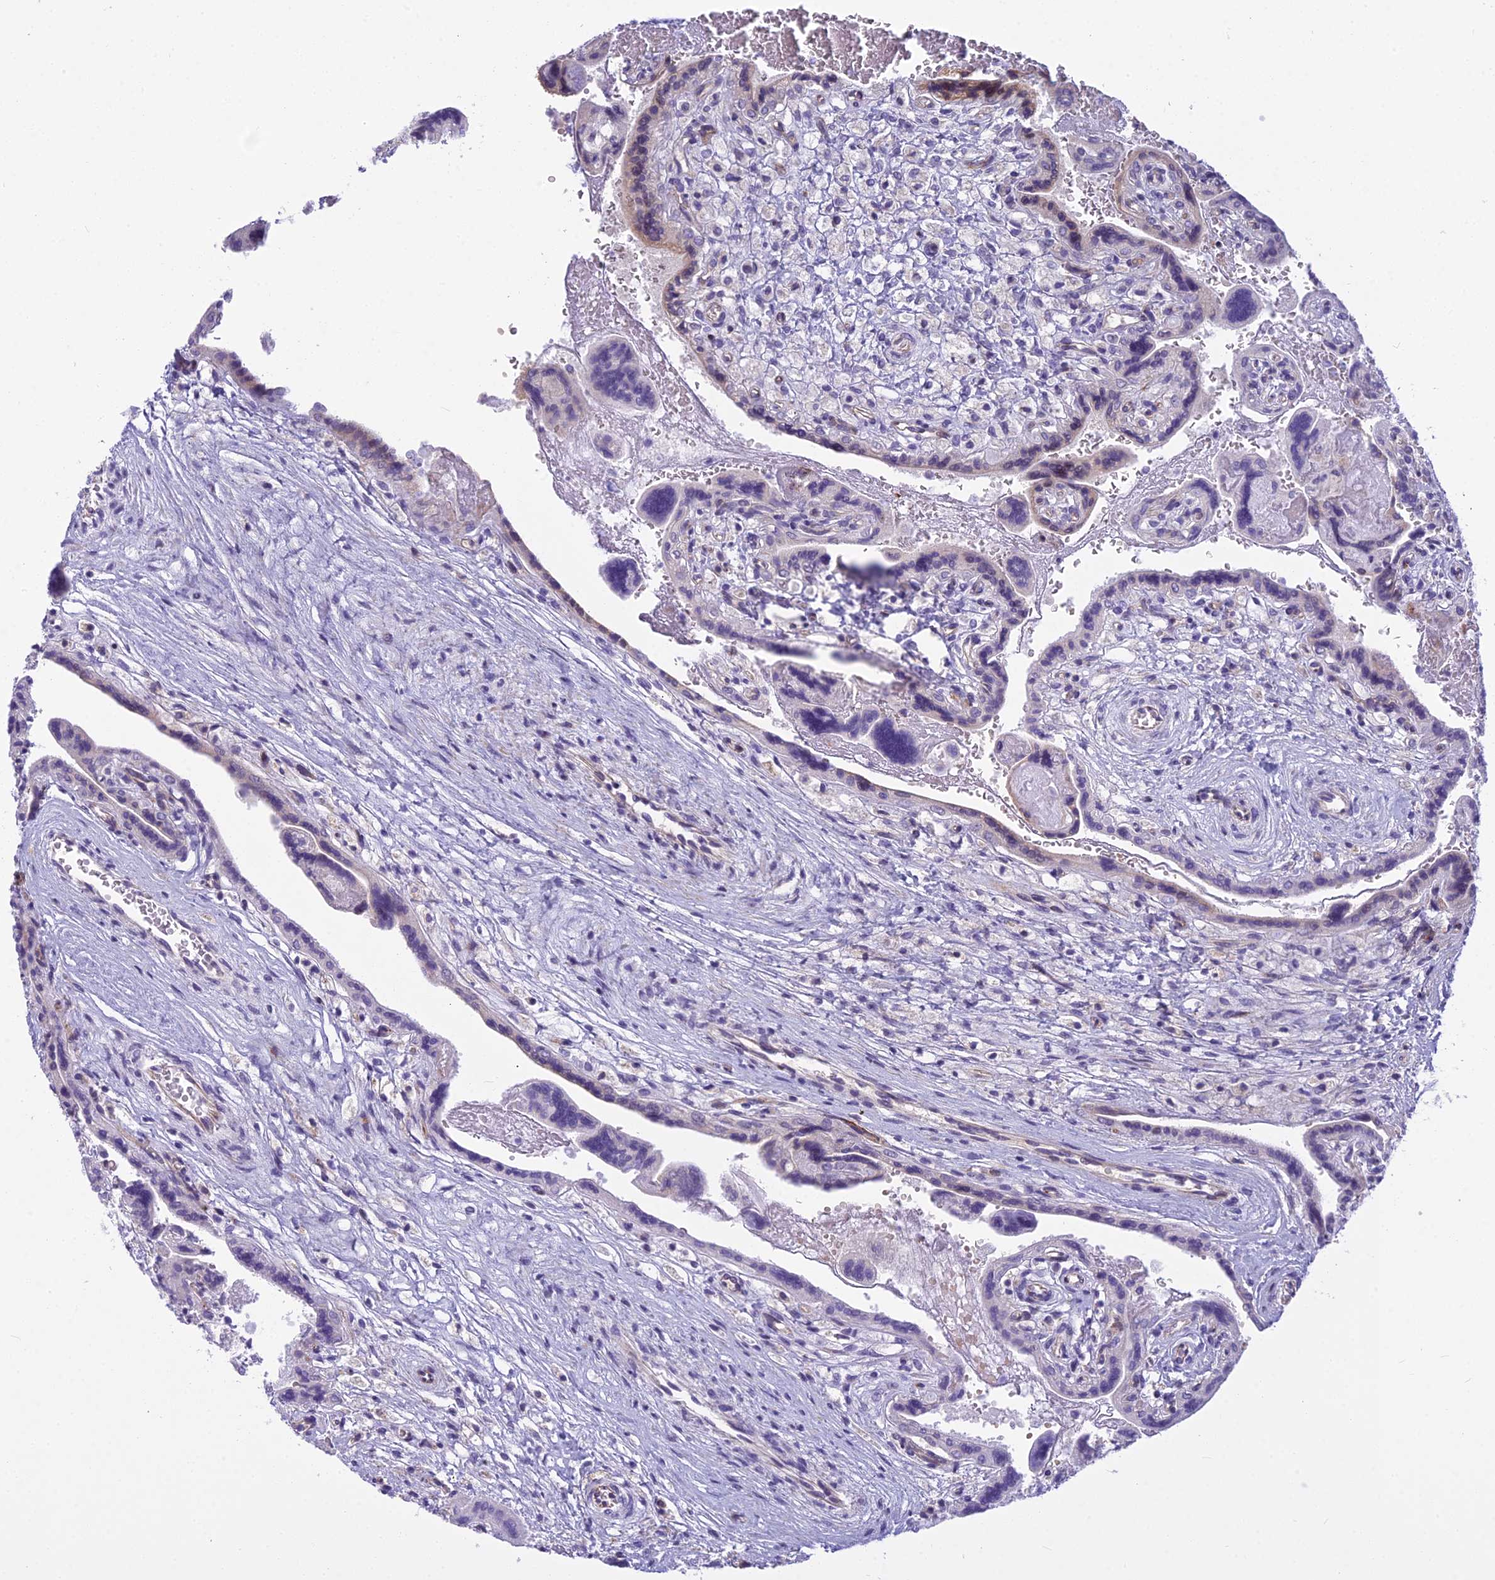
{"staining": {"intensity": "negative", "quantity": "none", "location": "none"}, "tissue": "placenta", "cell_type": "Decidual cells", "image_type": "normal", "snomed": [{"axis": "morphology", "description": "Normal tissue, NOS"}, {"axis": "topography", "description": "Placenta"}], "caption": "DAB (3,3'-diaminobenzidine) immunohistochemical staining of benign placenta reveals no significant staining in decidual cells. (DAB (3,3'-diaminobenzidine) IHC visualized using brightfield microscopy, high magnification).", "gene": "PCDHB14", "patient": {"sex": "female", "age": 37}}